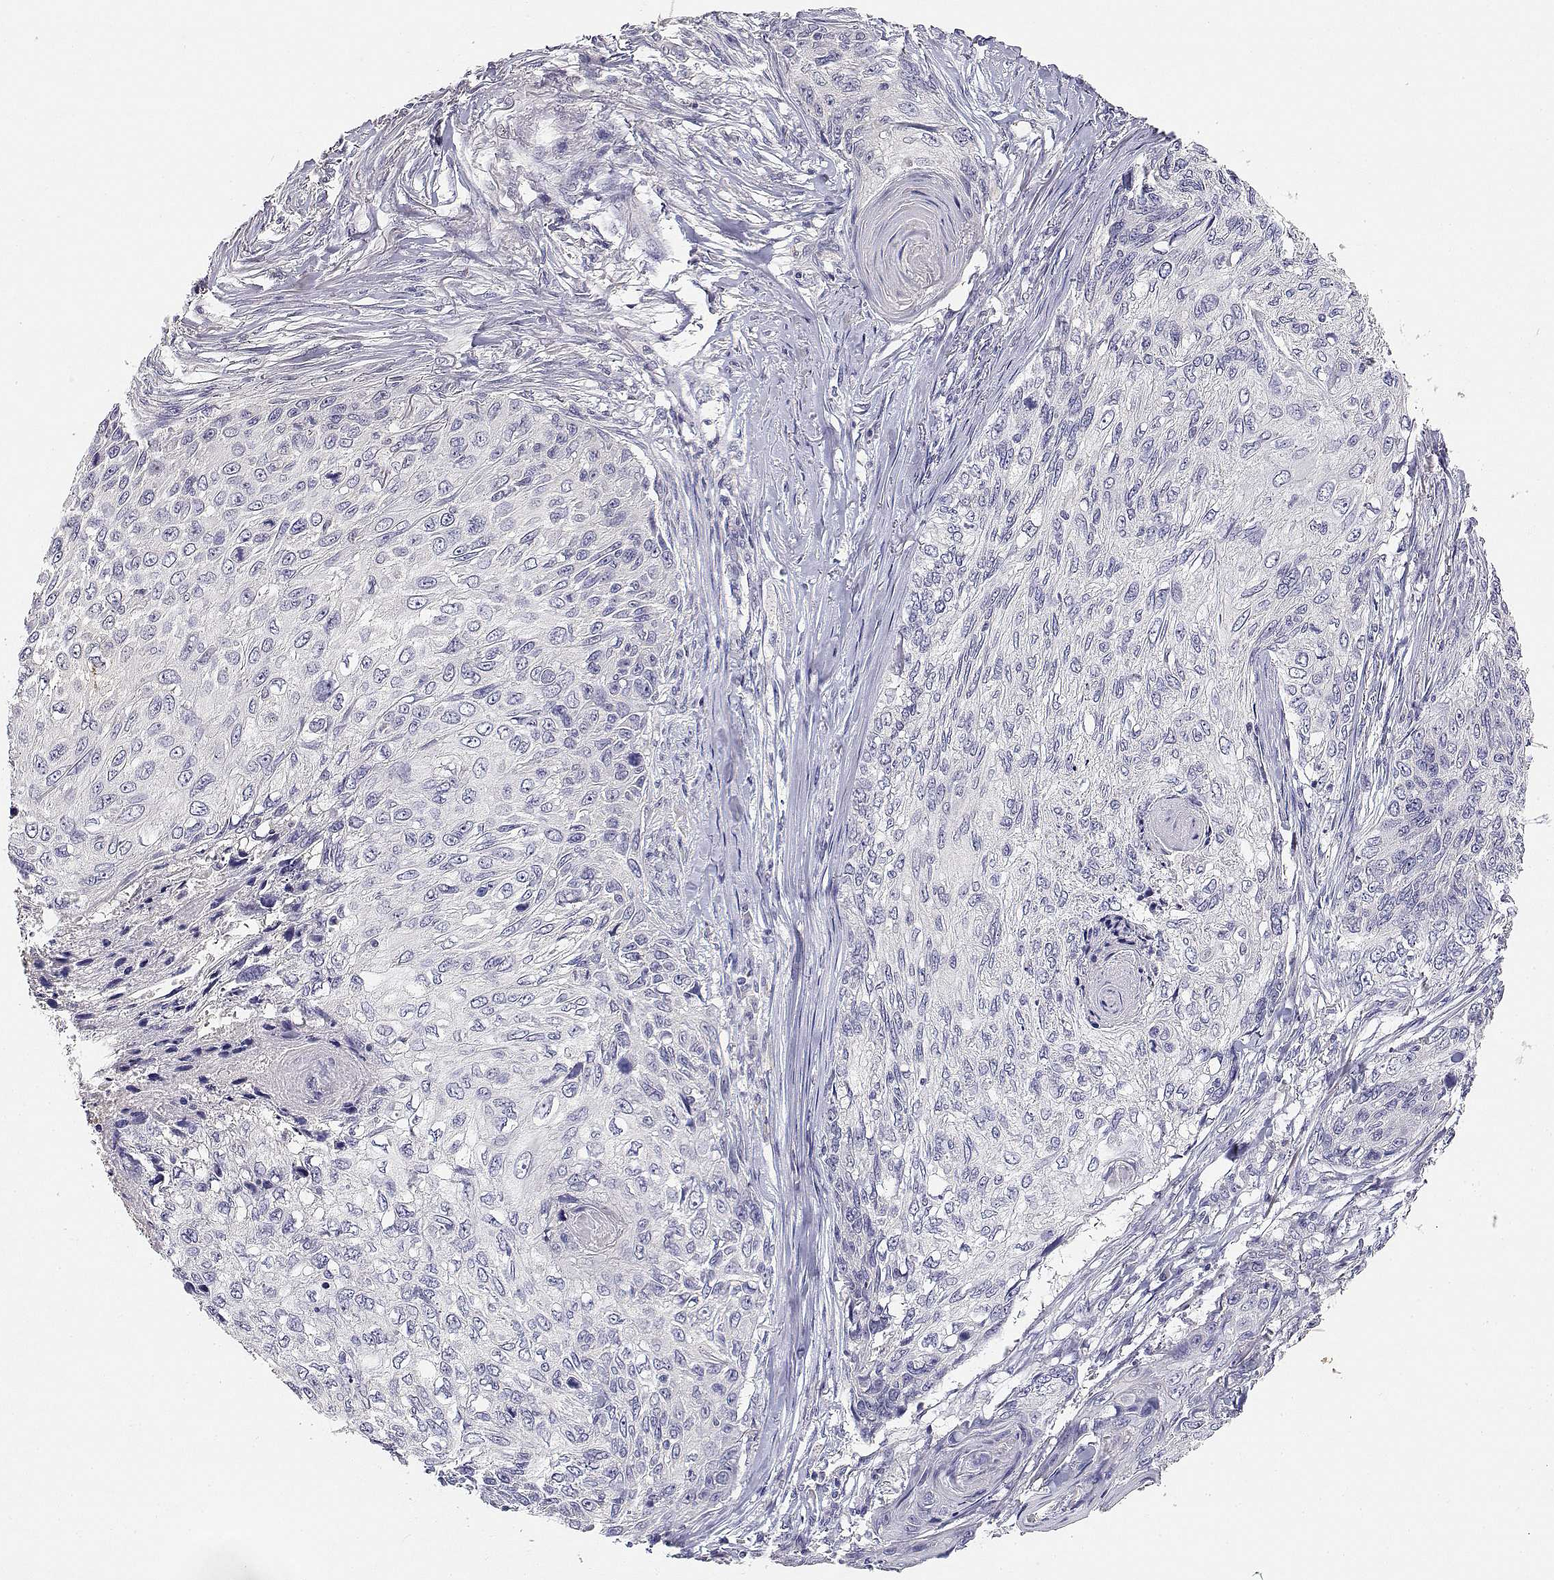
{"staining": {"intensity": "negative", "quantity": "none", "location": "none"}, "tissue": "skin cancer", "cell_type": "Tumor cells", "image_type": "cancer", "snomed": [{"axis": "morphology", "description": "Squamous cell carcinoma, NOS"}, {"axis": "topography", "description": "Skin"}], "caption": "Histopathology image shows no protein expression in tumor cells of skin squamous cell carcinoma tissue.", "gene": "ADA", "patient": {"sex": "male", "age": 92}}